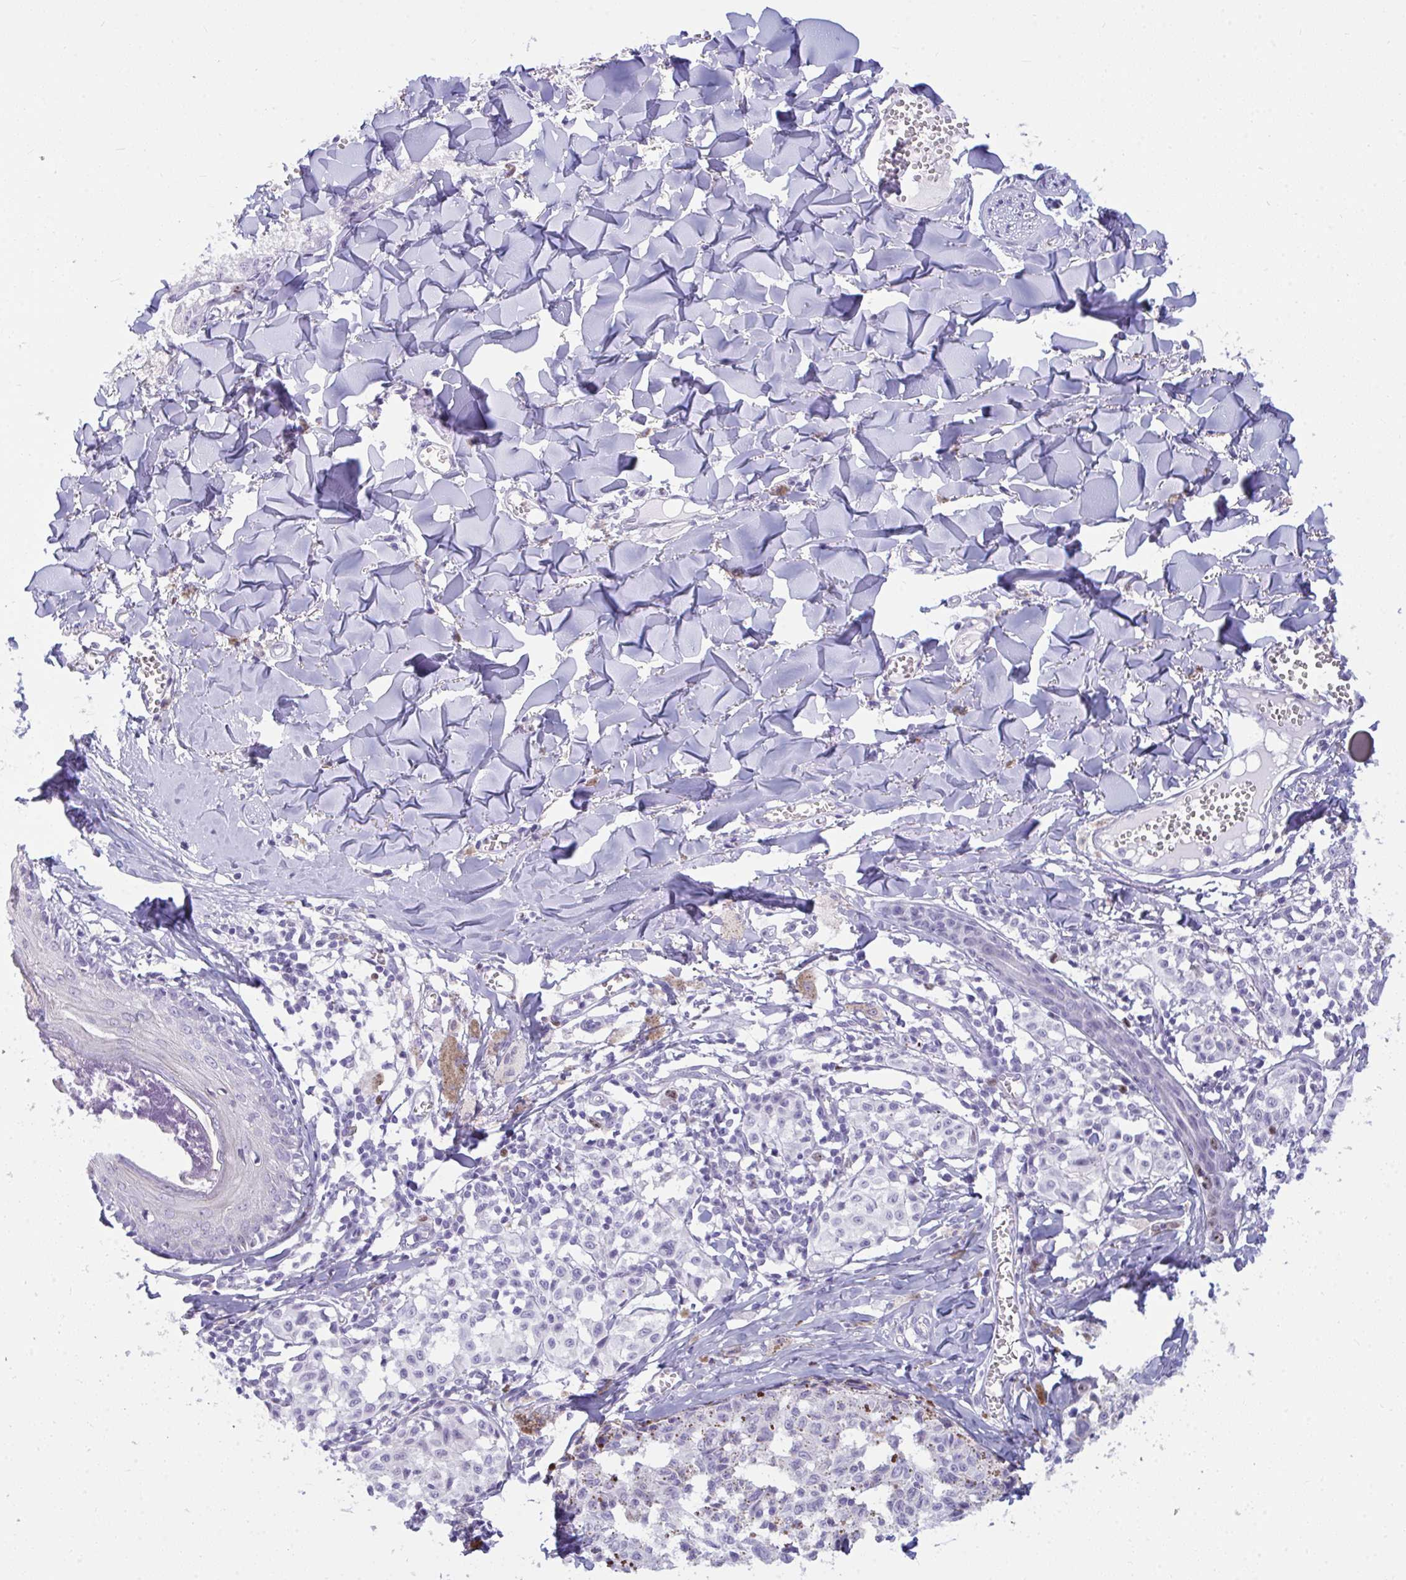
{"staining": {"intensity": "negative", "quantity": "none", "location": "none"}, "tissue": "melanoma", "cell_type": "Tumor cells", "image_type": "cancer", "snomed": [{"axis": "morphology", "description": "Malignant melanoma, NOS"}, {"axis": "topography", "description": "Skin"}], "caption": "A high-resolution micrograph shows immunohistochemistry (IHC) staining of malignant melanoma, which shows no significant staining in tumor cells.", "gene": "SUZ12", "patient": {"sex": "female", "age": 43}}